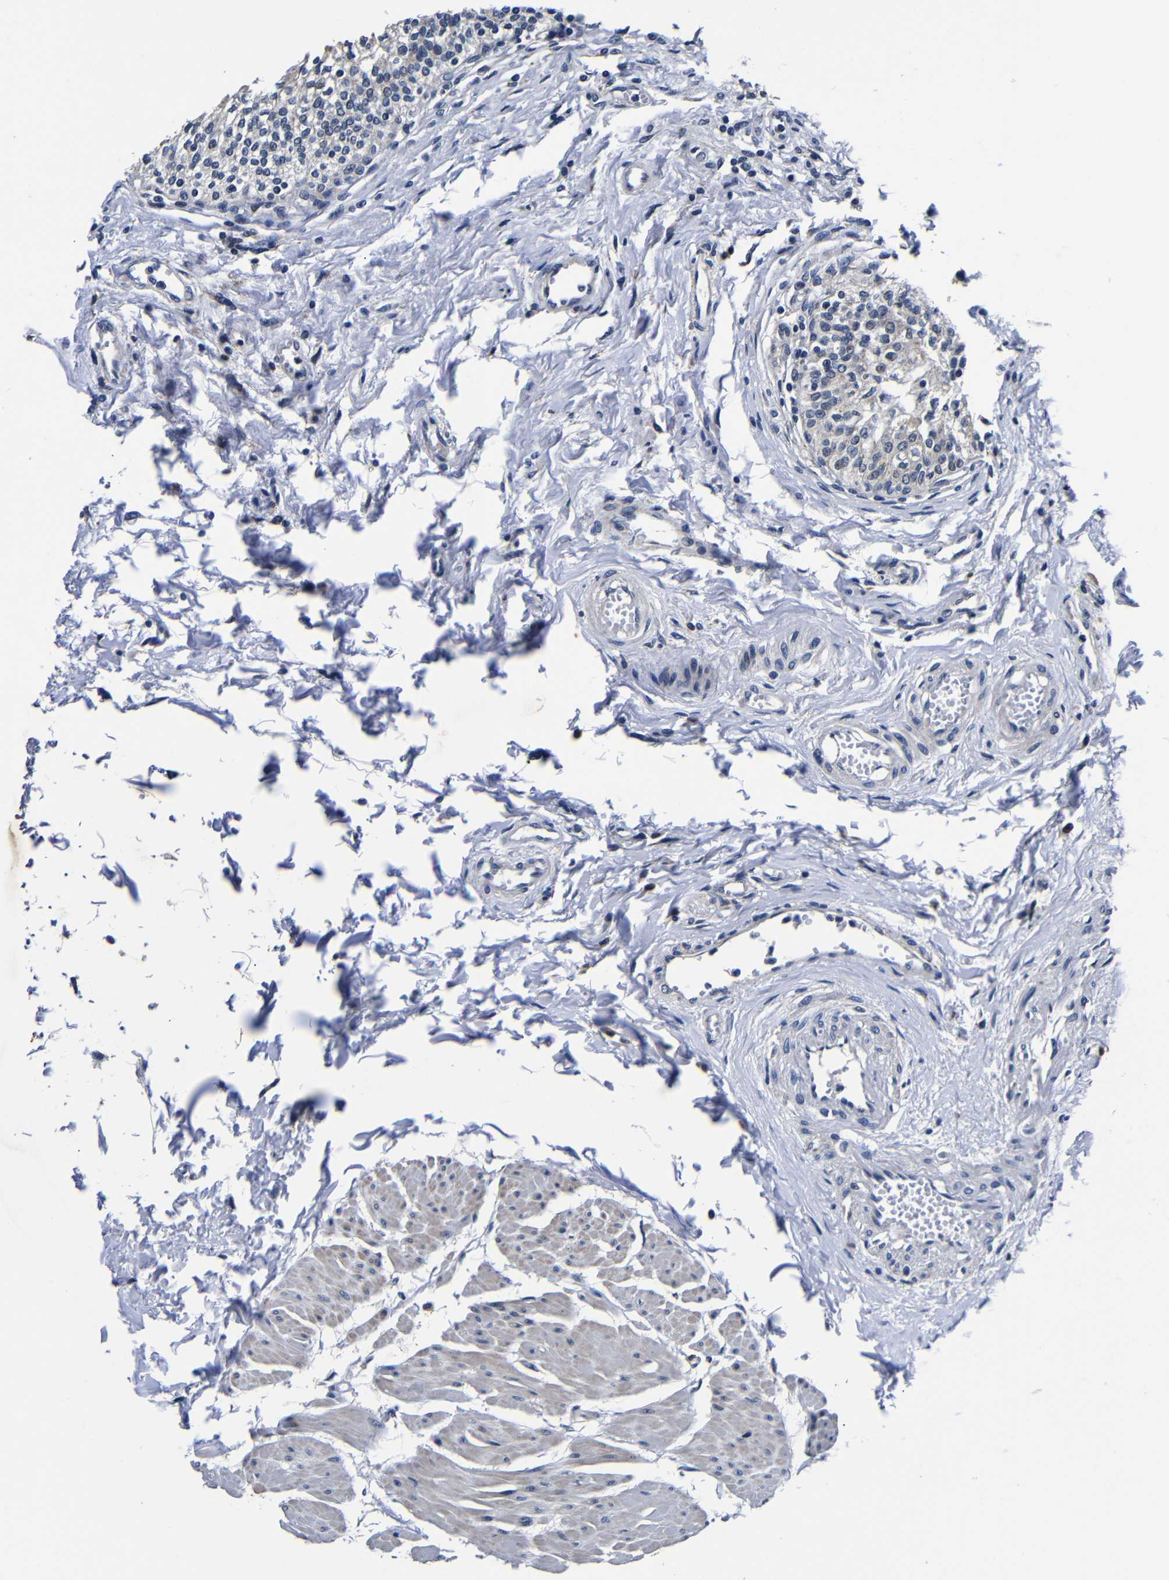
{"staining": {"intensity": "moderate", "quantity": "<25%", "location": "cytoplasmic/membranous"}, "tissue": "urinary bladder", "cell_type": "Urothelial cells", "image_type": "normal", "snomed": [{"axis": "morphology", "description": "Normal tissue, NOS"}, {"axis": "topography", "description": "Urinary bladder"}], "caption": "Immunohistochemistry staining of normal urinary bladder, which reveals low levels of moderate cytoplasmic/membranous expression in approximately <25% of urothelial cells indicating moderate cytoplasmic/membranous protein staining. The staining was performed using DAB (brown) for protein detection and nuclei were counterstained in hematoxylin (blue).", "gene": "DEPP1", "patient": {"sex": "male", "age": 55}}